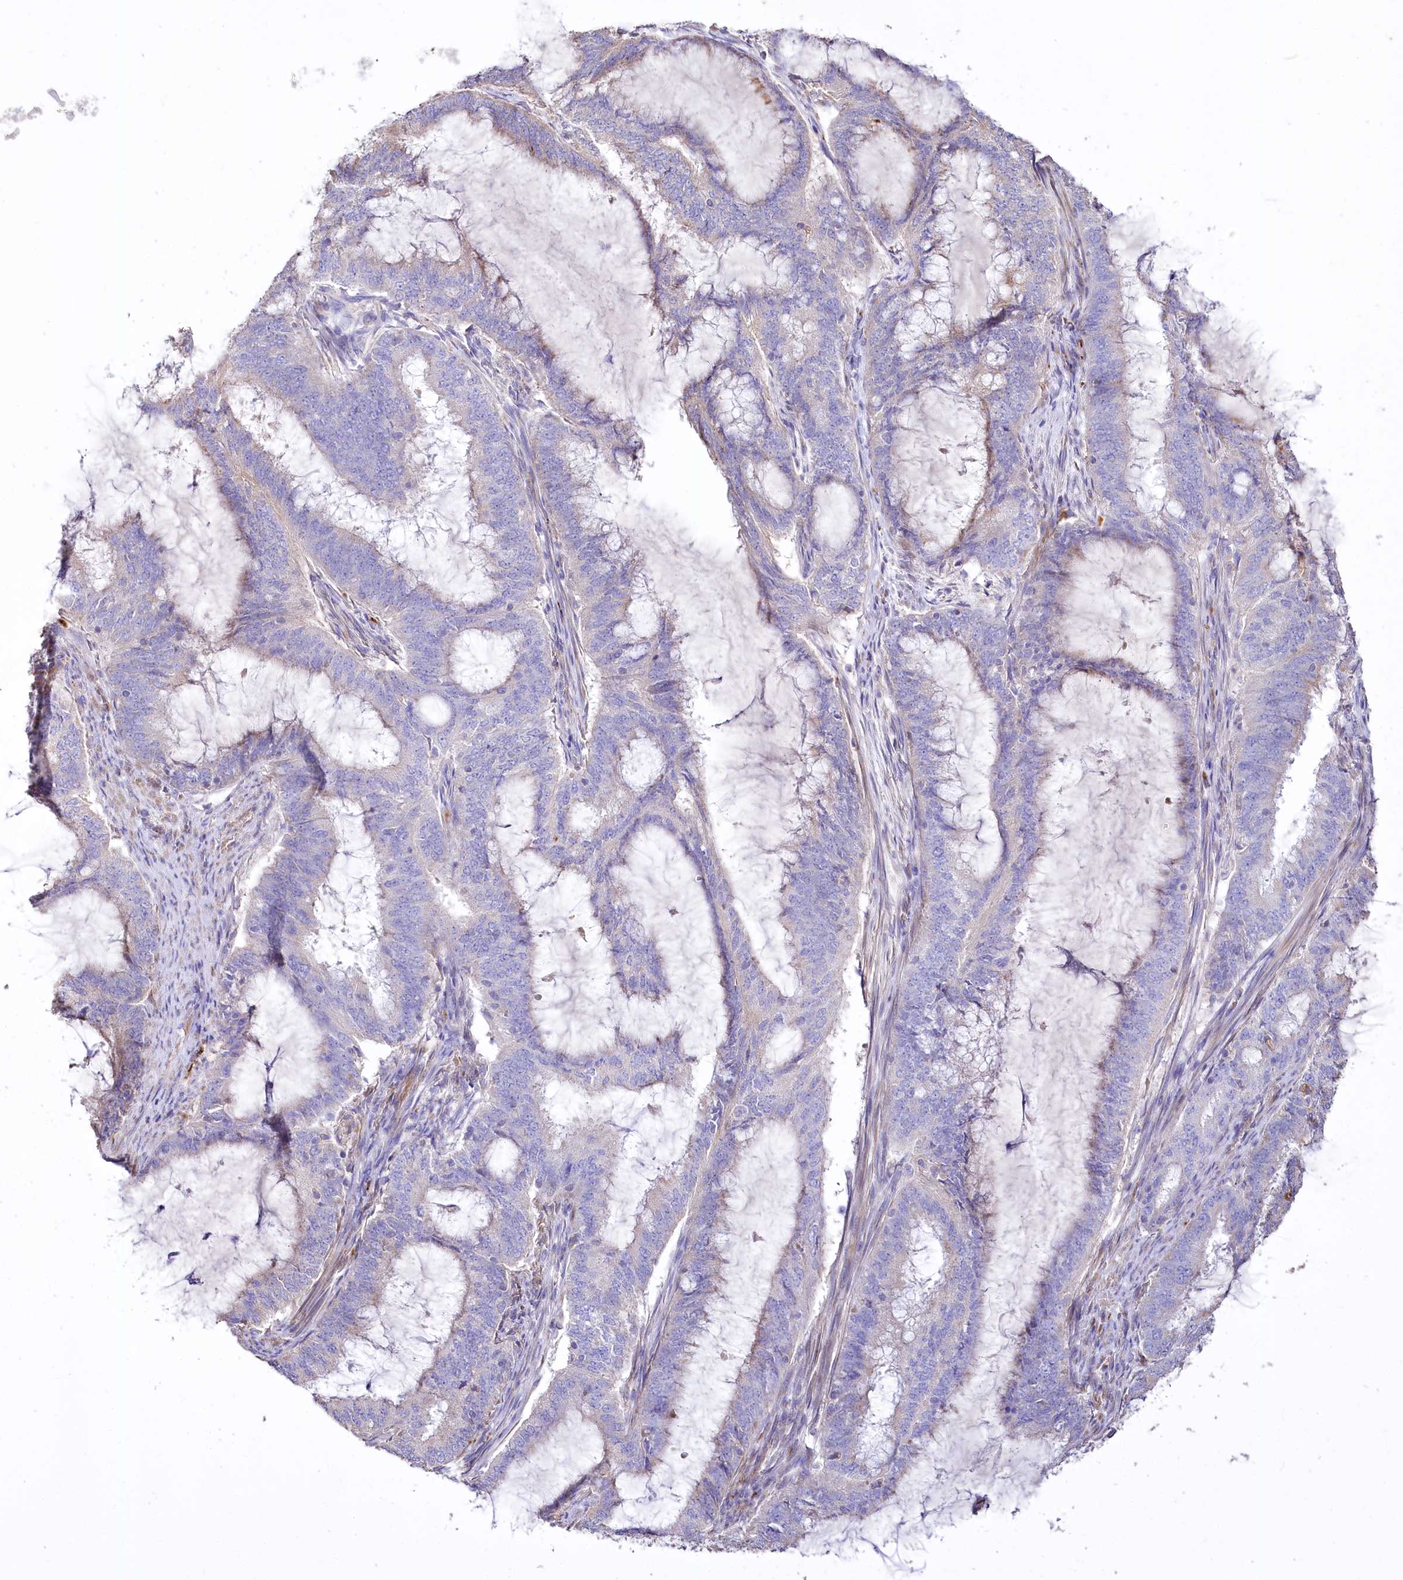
{"staining": {"intensity": "weak", "quantity": "25%-75%", "location": "cytoplasmic/membranous"}, "tissue": "endometrial cancer", "cell_type": "Tumor cells", "image_type": "cancer", "snomed": [{"axis": "morphology", "description": "Adenocarcinoma, NOS"}, {"axis": "topography", "description": "Endometrium"}], "caption": "Protein staining of adenocarcinoma (endometrial) tissue reveals weak cytoplasmic/membranous positivity in about 25%-75% of tumor cells.", "gene": "PTER", "patient": {"sex": "female", "age": 51}}